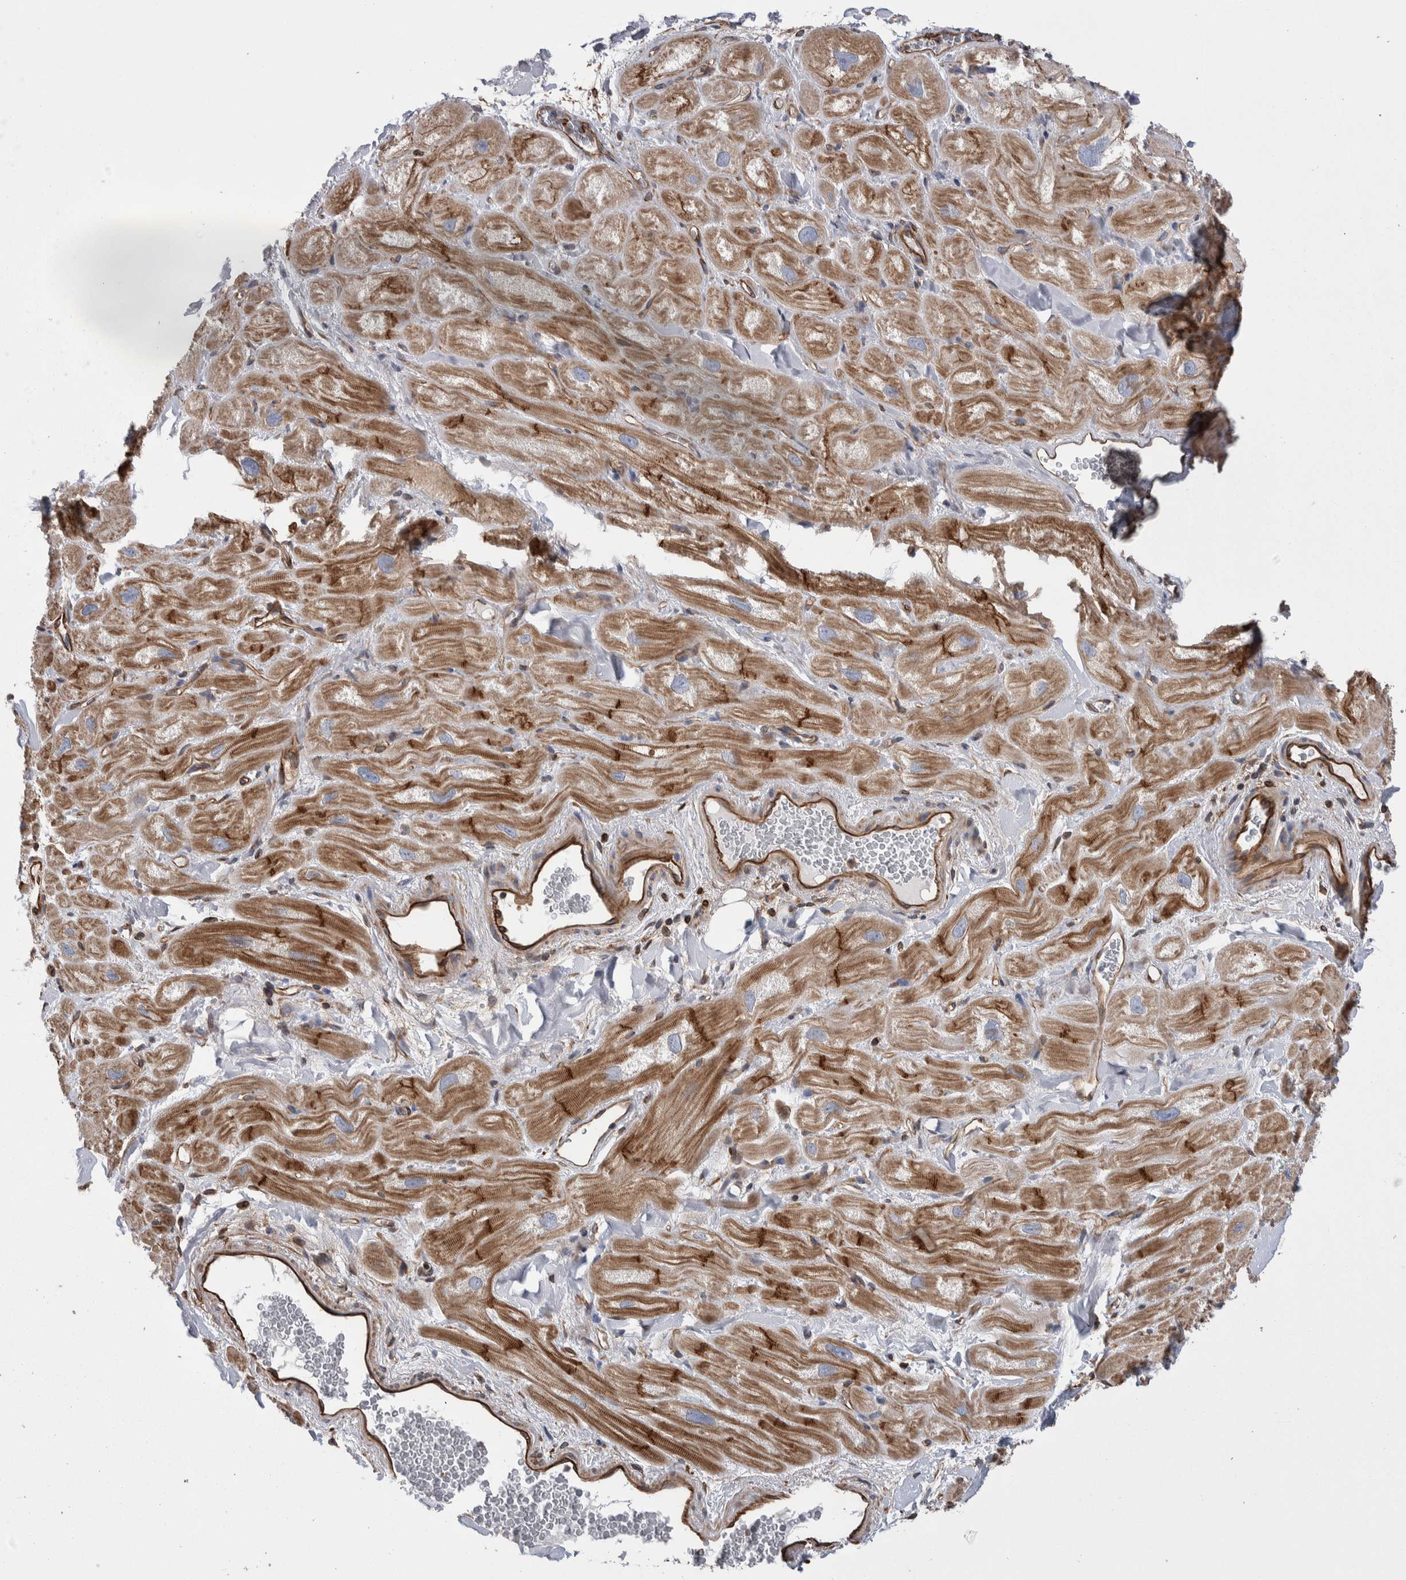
{"staining": {"intensity": "moderate", "quantity": ">75%", "location": "cytoplasmic/membranous"}, "tissue": "heart muscle", "cell_type": "Cardiomyocytes", "image_type": "normal", "snomed": [{"axis": "morphology", "description": "Normal tissue, NOS"}, {"axis": "topography", "description": "Heart"}], "caption": "The photomicrograph displays staining of normal heart muscle, revealing moderate cytoplasmic/membranous protein expression (brown color) within cardiomyocytes.", "gene": "KIF12", "patient": {"sex": "male", "age": 49}}